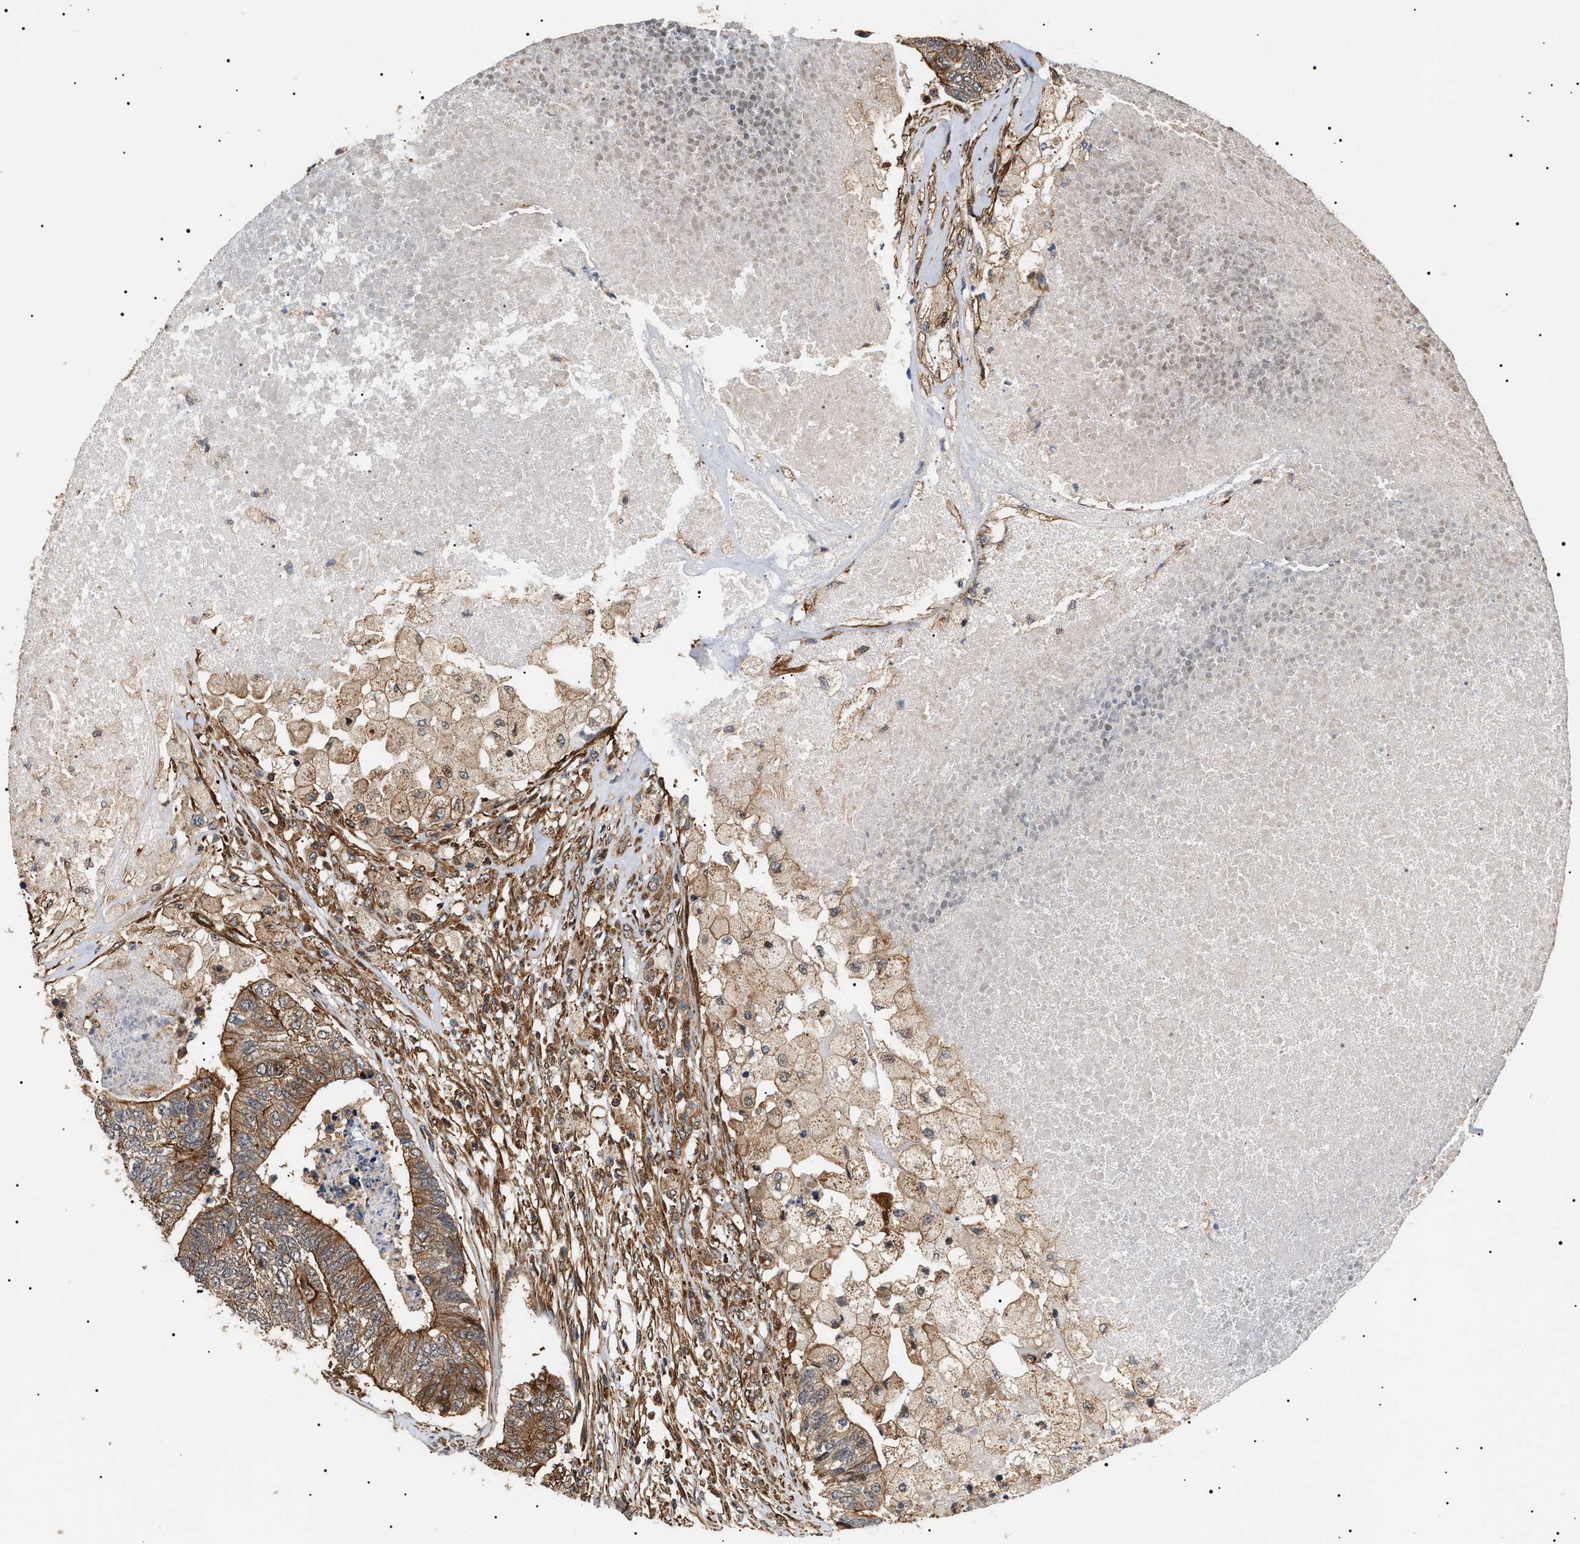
{"staining": {"intensity": "moderate", "quantity": ">75%", "location": "cytoplasmic/membranous"}, "tissue": "colorectal cancer", "cell_type": "Tumor cells", "image_type": "cancer", "snomed": [{"axis": "morphology", "description": "Adenocarcinoma, NOS"}, {"axis": "topography", "description": "Colon"}], "caption": "The photomicrograph demonstrates immunohistochemical staining of colorectal cancer (adenocarcinoma). There is moderate cytoplasmic/membranous positivity is appreciated in approximately >75% of tumor cells.", "gene": "SH3GLB2", "patient": {"sex": "female", "age": 67}}